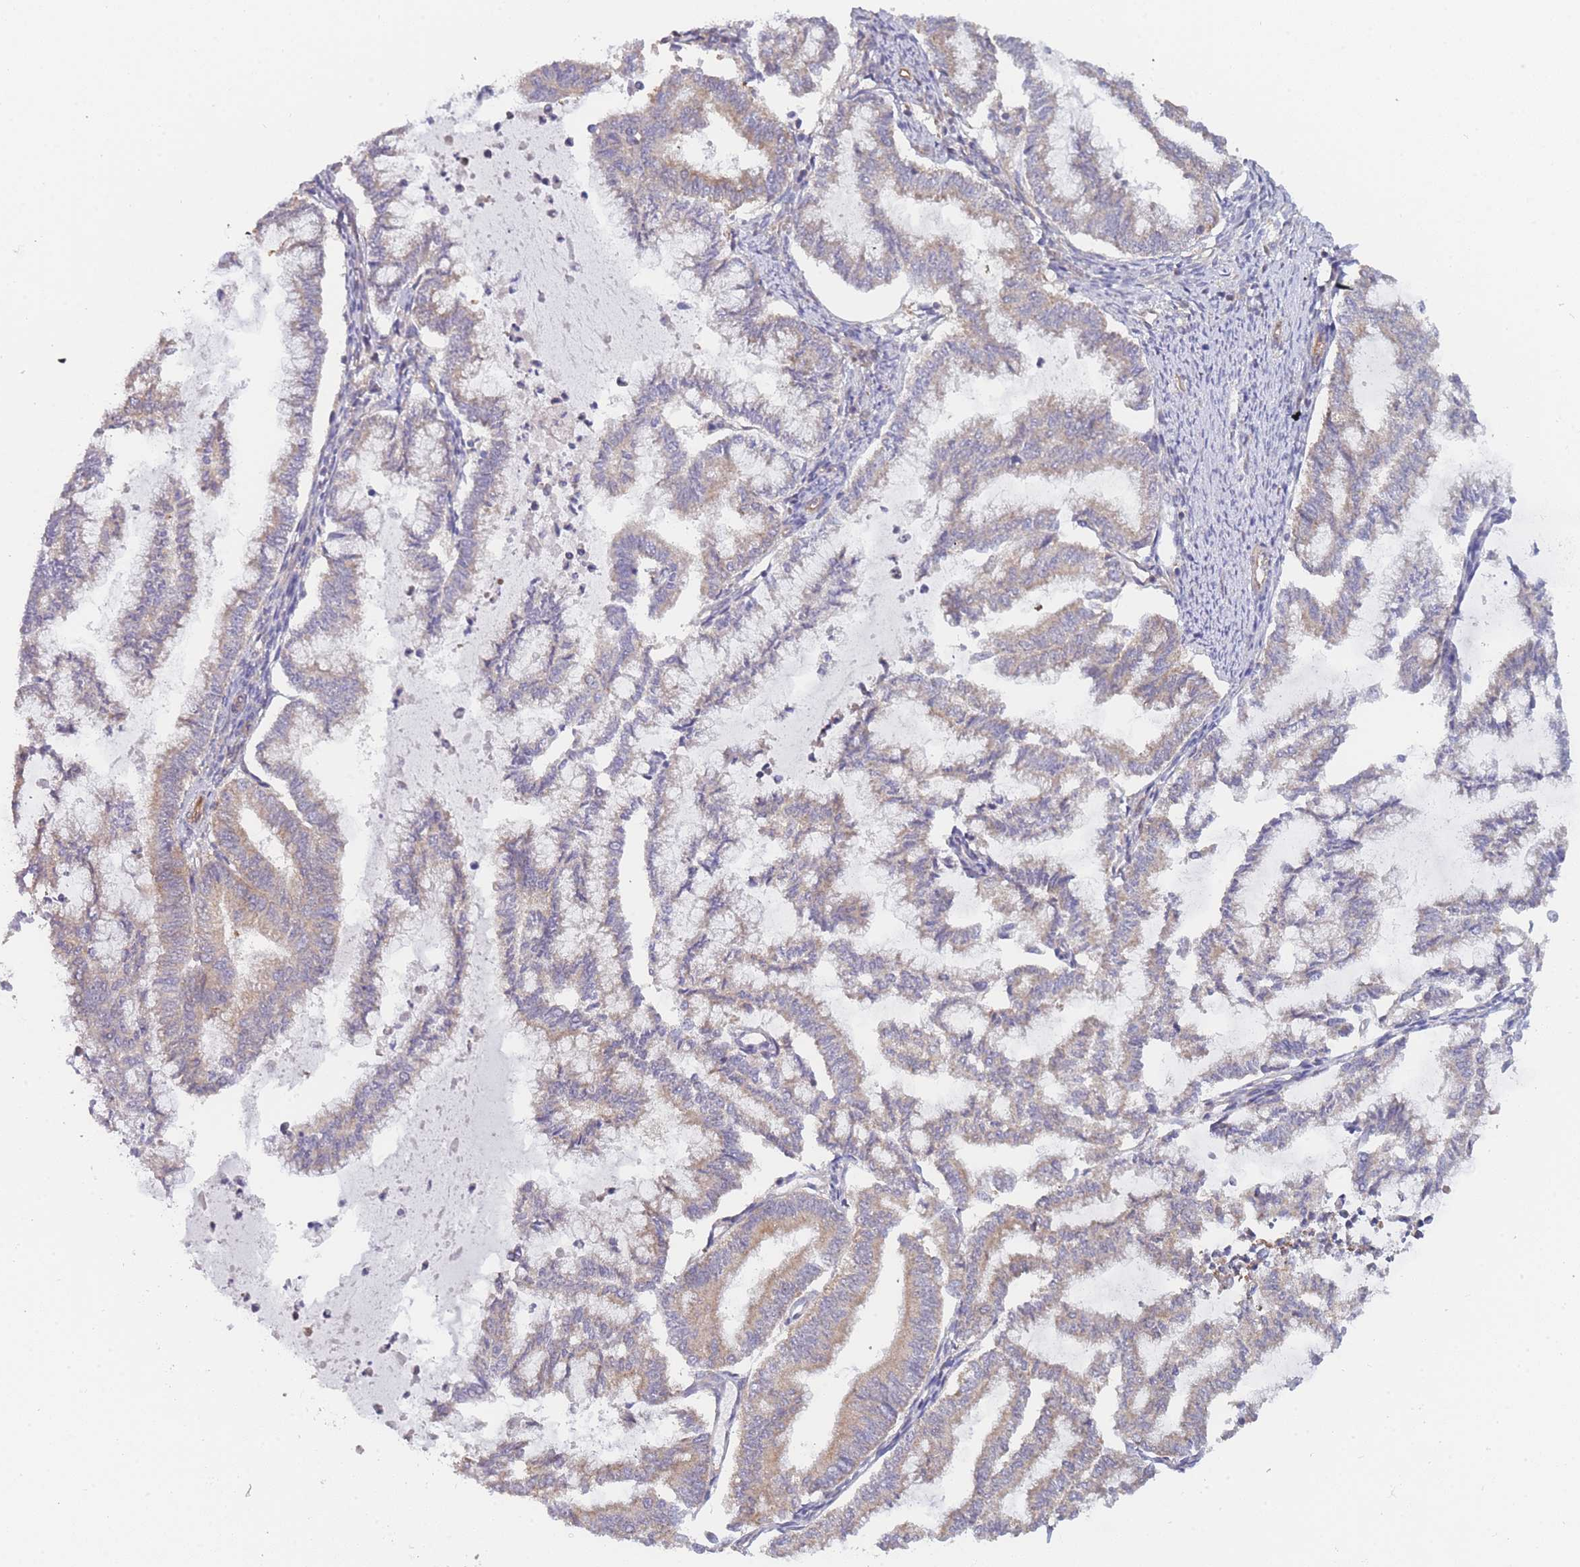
{"staining": {"intensity": "moderate", "quantity": "<25%", "location": "cytoplasmic/membranous"}, "tissue": "endometrial cancer", "cell_type": "Tumor cells", "image_type": "cancer", "snomed": [{"axis": "morphology", "description": "Adenocarcinoma, NOS"}, {"axis": "topography", "description": "Endometrium"}], "caption": "A histopathology image of human adenocarcinoma (endometrial) stained for a protein displays moderate cytoplasmic/membranous brown staining in tumor cells.", "gene": "MRPS18B", "patient": {"sex": "female", "age": 79}}